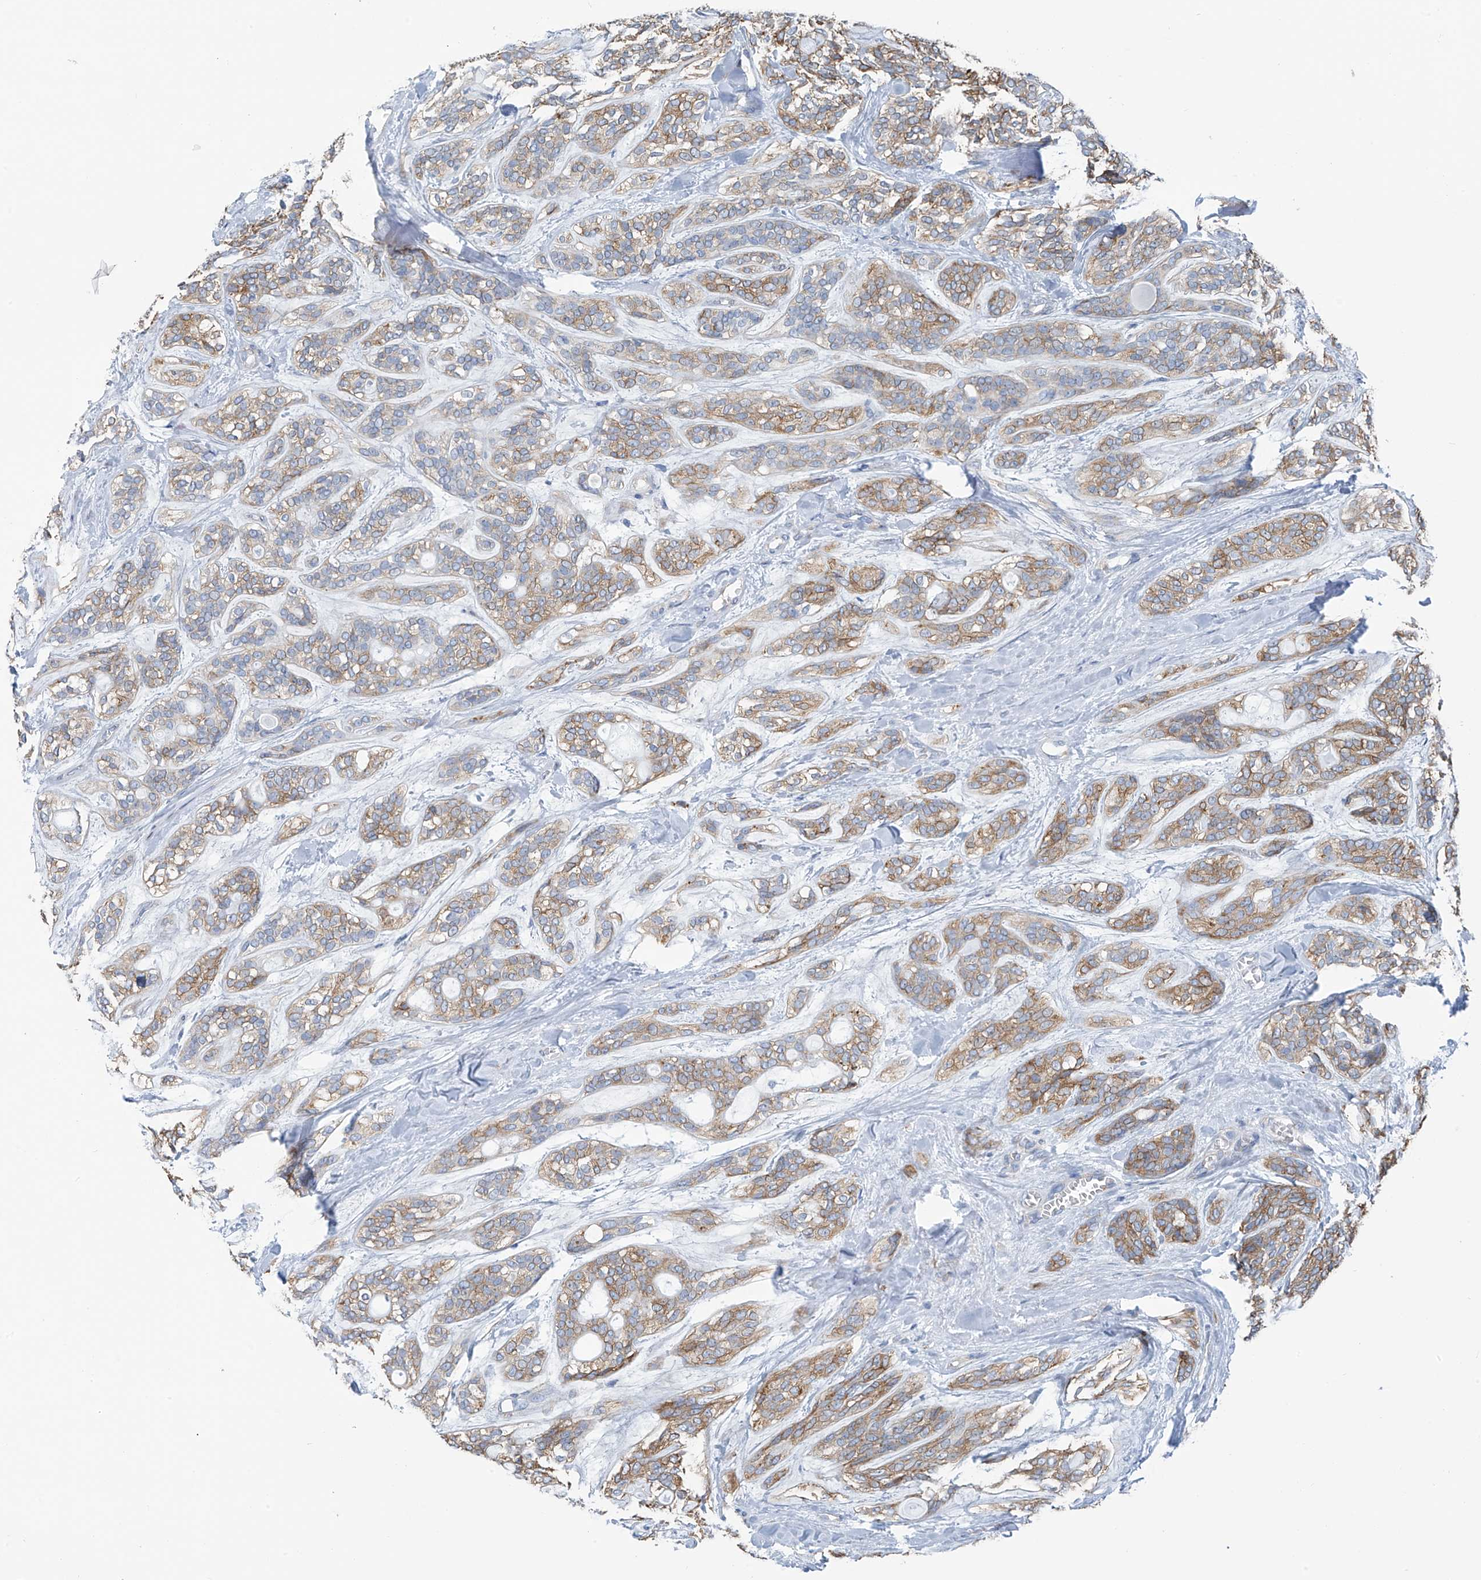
{"staining": {"intensity": "moderate", "quantity": ">75%", "location": "cytoplasmic/membranous"}, "tissue": "head and neck cancer", "cell_type": "Tumor cells", "image_type": "cancer", "snomed": [{"axis": "morphology", "description": "Adenocarcinoma, NOS"}, {"axis": "topography", "description": "Head-Neck"}], "caption": "This is an image of immunohistochemistry staining of head and neck cancer (adenocarcinoma), which shows moderate staining in the cytoplasmic/membranous of tumor cells.", "gene": "RCN2", "patient": {"sex": "male", "age": 66}}